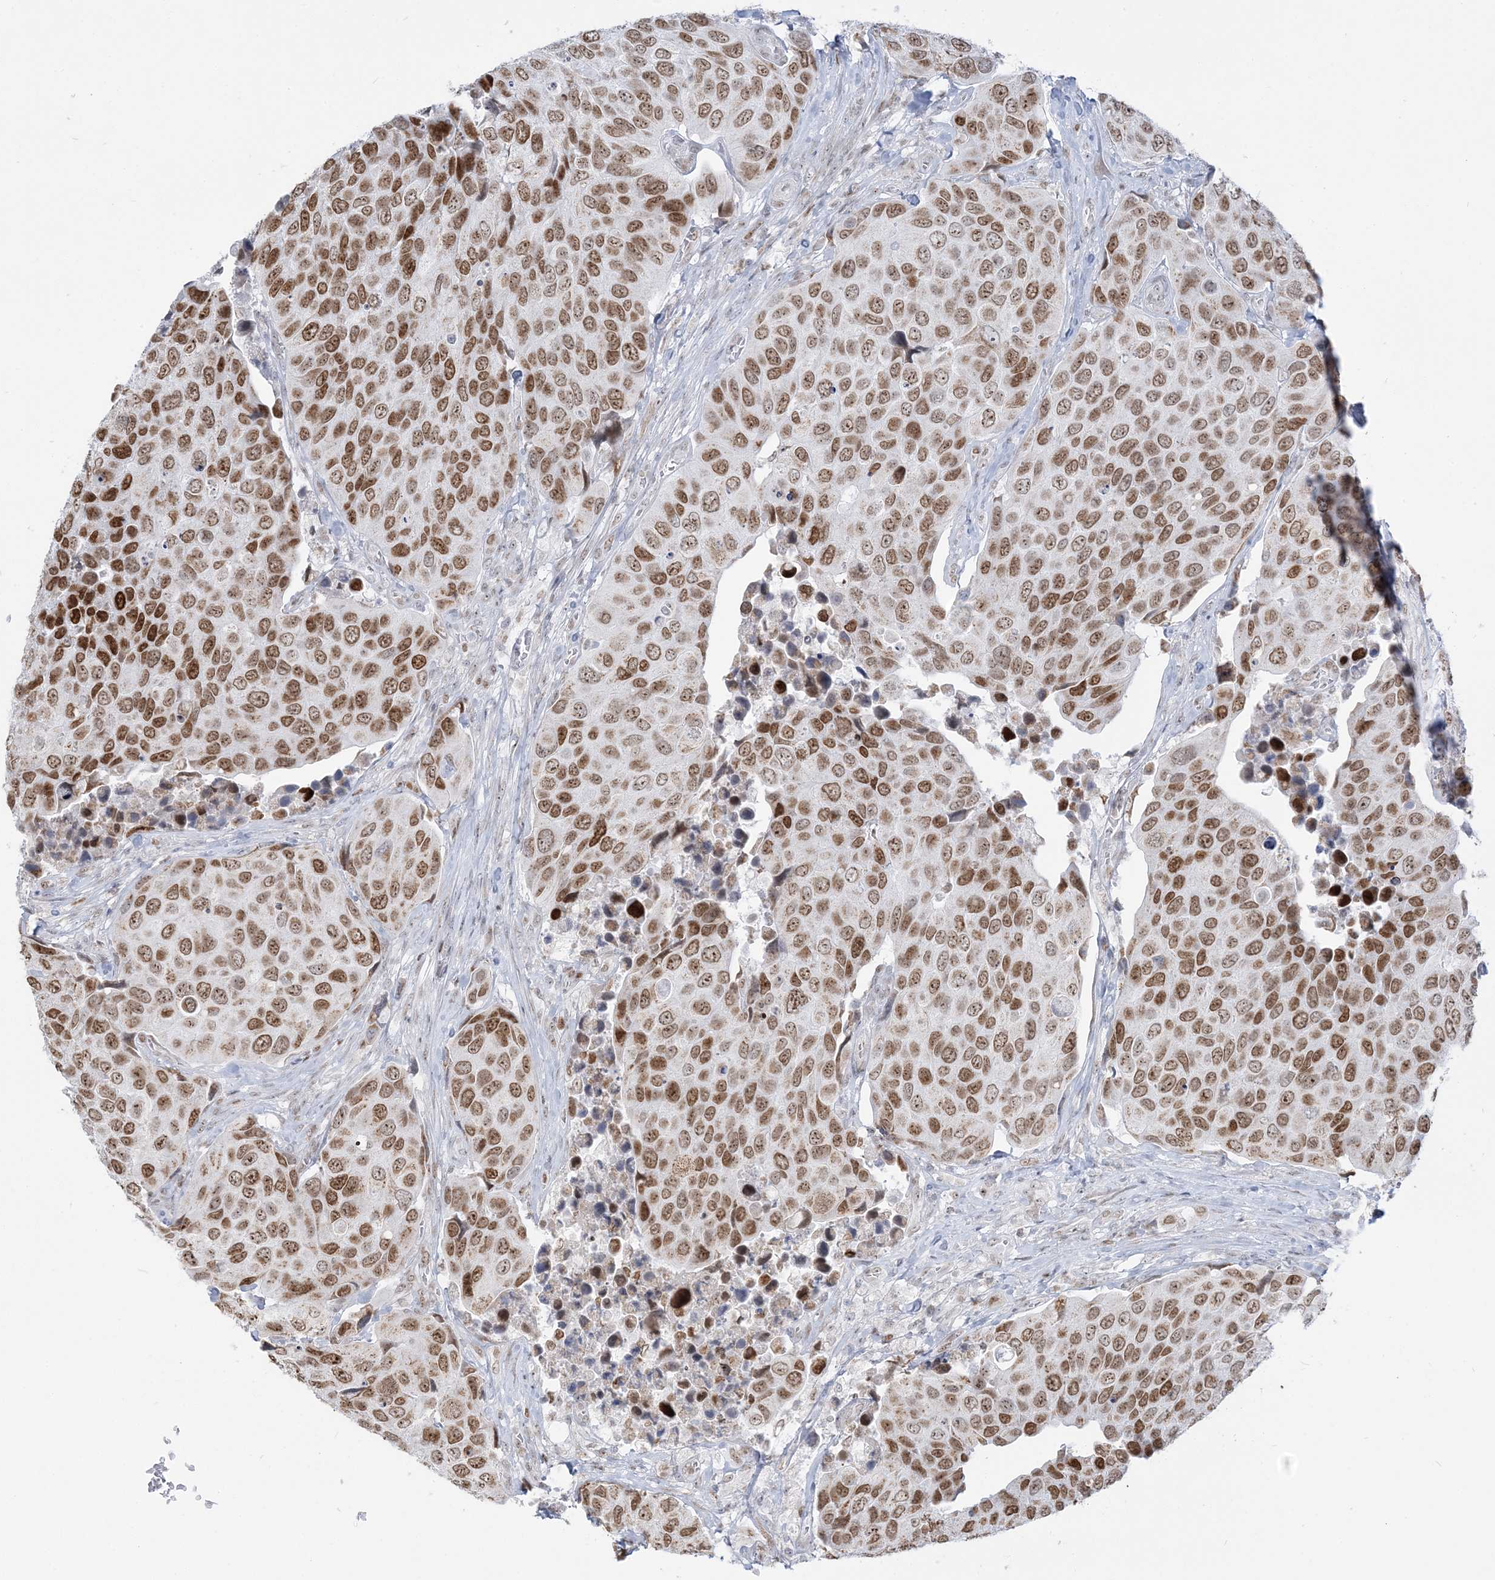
{"staining": {"intensity": "moderate", "quantity": ">75%", "location": "nuclear"}, "tissue": "urothelial cancer", "cell_type": "Tumor cells", "image_type": "cancer", "snomed": [{"axis": "morphology", "description": "Urothelial carcinoma, High grade"}, {"axis": "topography", "description": "Urinary bladder"}], "caption": "DAB (3,3'-diaminobenzidine) immunohistochemical staining of human high-grade urothelial carcinoma displays moderate nuclear protein expression in approximately >75% of tumor cells. (Brightfield microscopy of DAB IHC at high magnification).", "gene": "DDX21", "patient": {"sex": "male", "age": 74}}